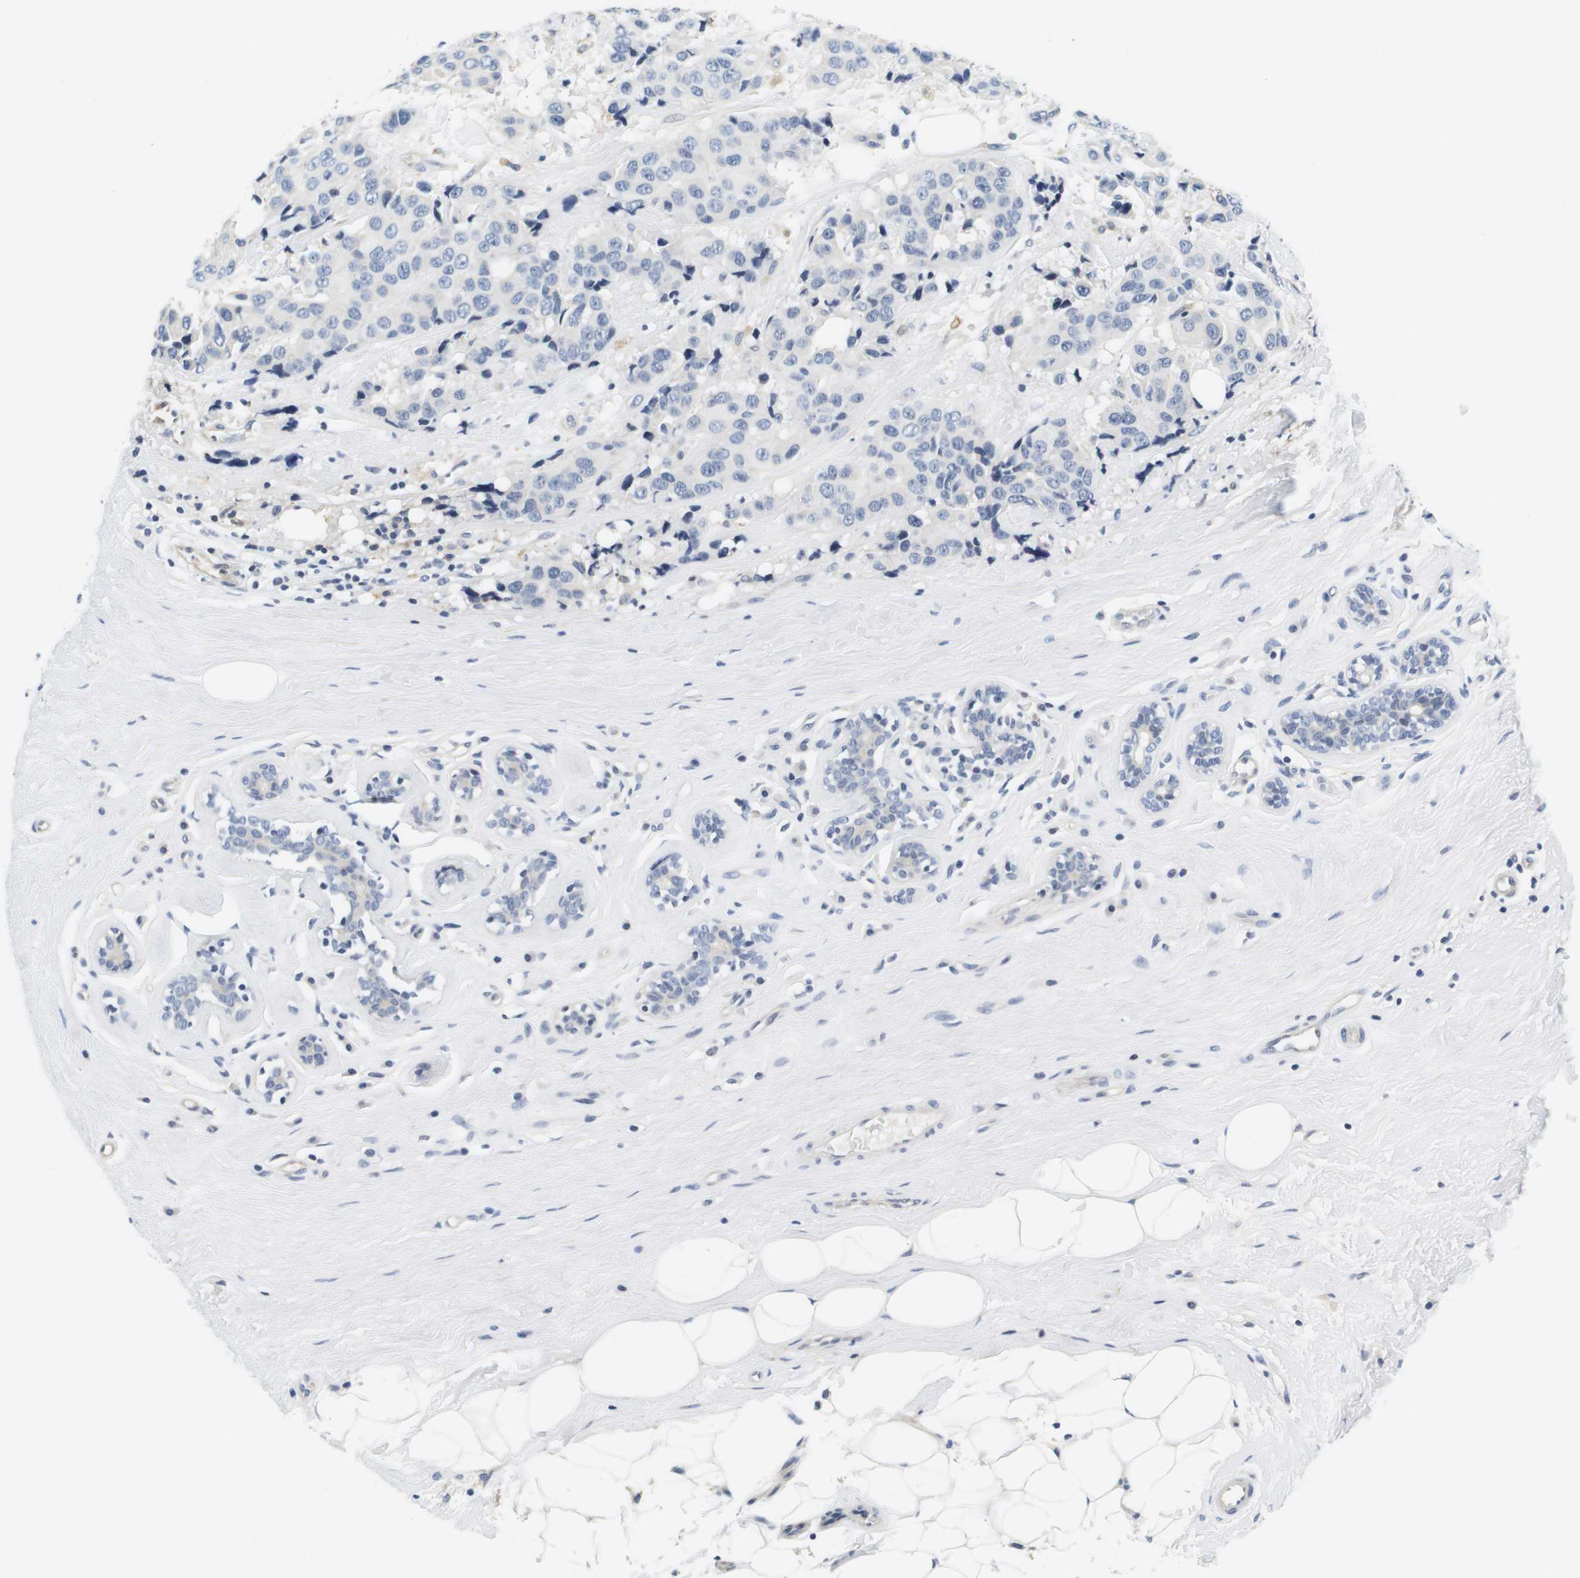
{"staining": {"intensity": "negative", "quantity": "none", "location": "none"}, "tissue": "breast cancer", "cell_type": "Tumor cells", "image_type": "cancer", "snomed": [{"axis": "morphology", "description": "Normal tissue, NOS"}, {"axis": "morphology", "description": "Duct carcinoma"}, {"axis": "topography", "description": "Breast"}], "caption": "Immunohistochemistry micrograph of breast invasive ductal carcinoma stained for a protein (brown), which demonstrates no positivity in tumor cells. The staining was performed using DAB to visualize the protein expression in brown, while the nuclei were stained in blue with hematoxylin (Magnification: 20x).", "gene": "KCNJ5", "patient": {"sex": "female", "age": 39}}